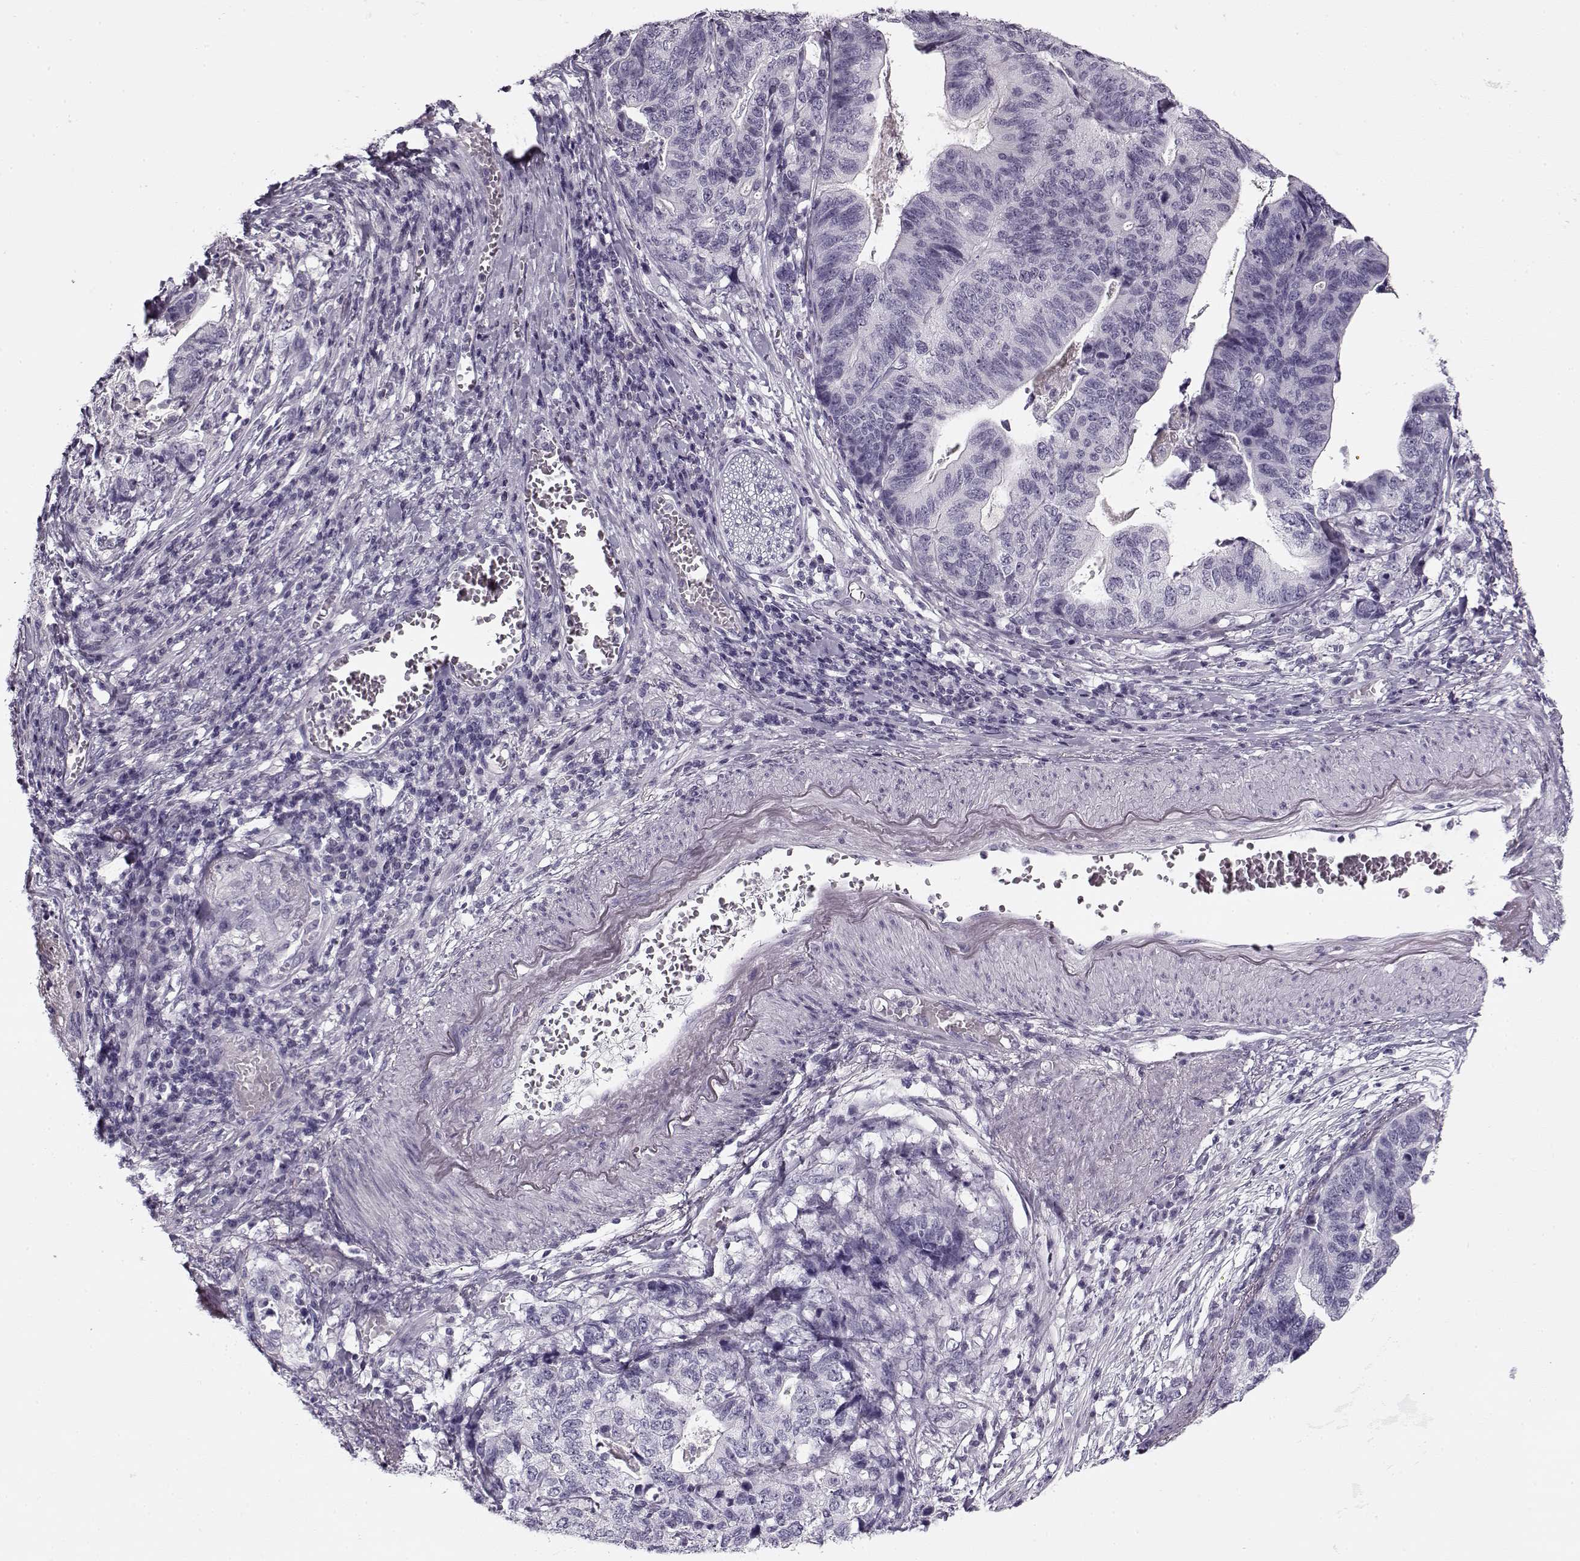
{"staining": {"intensity": "negative", "quantity": "none", "location": "none"}, "tissue": "stomach cancer", "cell_type": "Tumor cells", "image_type": "cancer", "snomed": [{"axis": "morphology", "description": "Adenocarcinoma, NOS"}, {"axis": "topography", "description": "Stomach, upper"}], "caption": "Stomach adenocarcinoma stained for a protein using immunohistochemistry reveals no expression tumor cells.", "gene": "PNMT", "patient": {"sex": "female", "age": 67}}